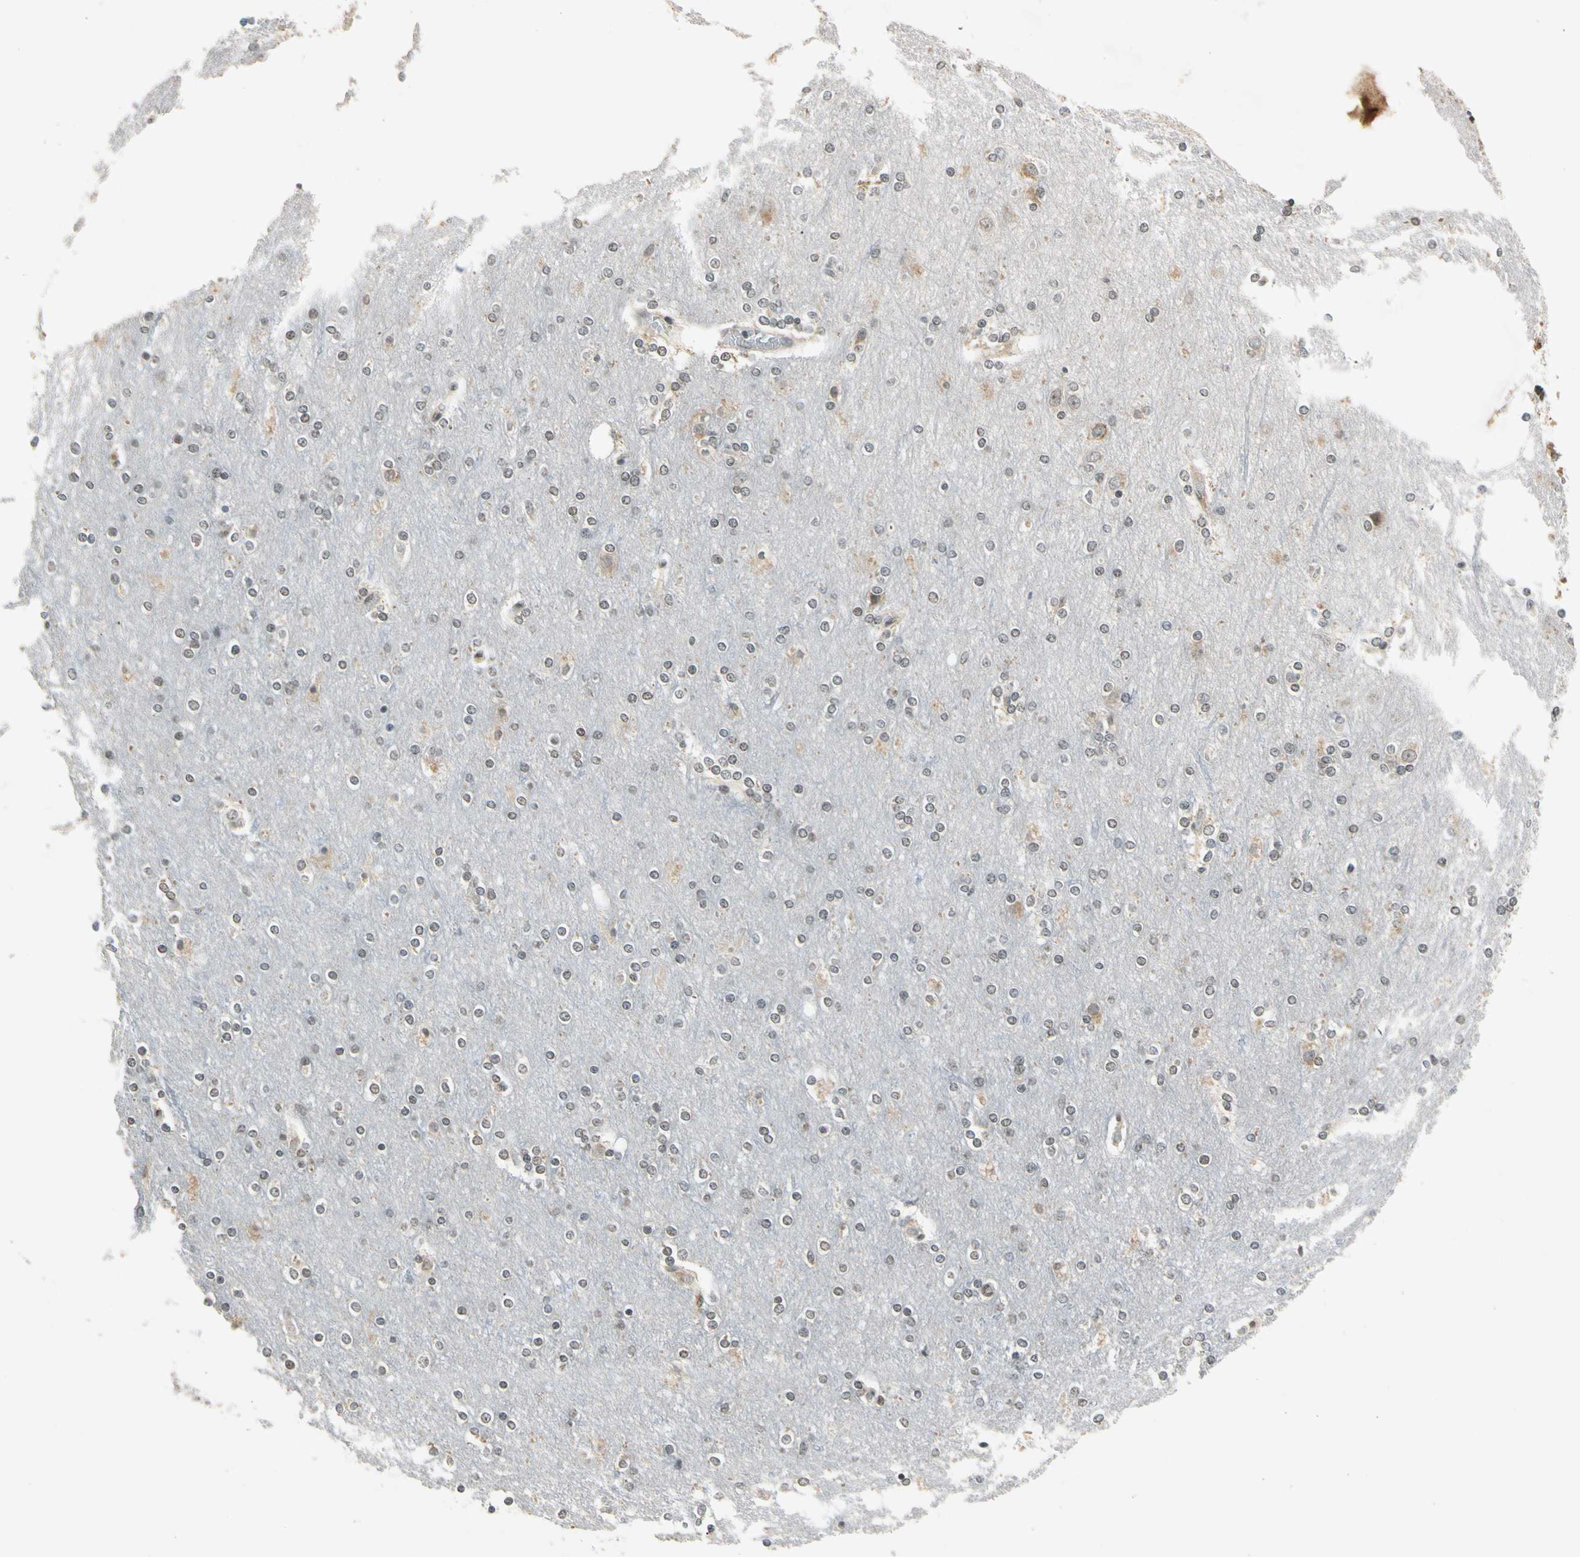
{"staining": {"intensity": "negative", "quantity": "none", "location": "none"}, "tissue": "cerebral cortex", "cell_type": "Endothelial cells", "image_type": "normal", "snomed": [{"axis": "morphology", "description": "Normal tissue, NOS"}, {"axis": "topography", "description": "Cerebral cortex"}], "caption": "IHC photomicrograph of benign cerebral cortex: cerebral cortex stained with DAB demonstrates no significant protein expression in endothelial cells.", "gene": "RIOX2", "patient": {"sex": "female", "age": 54}}